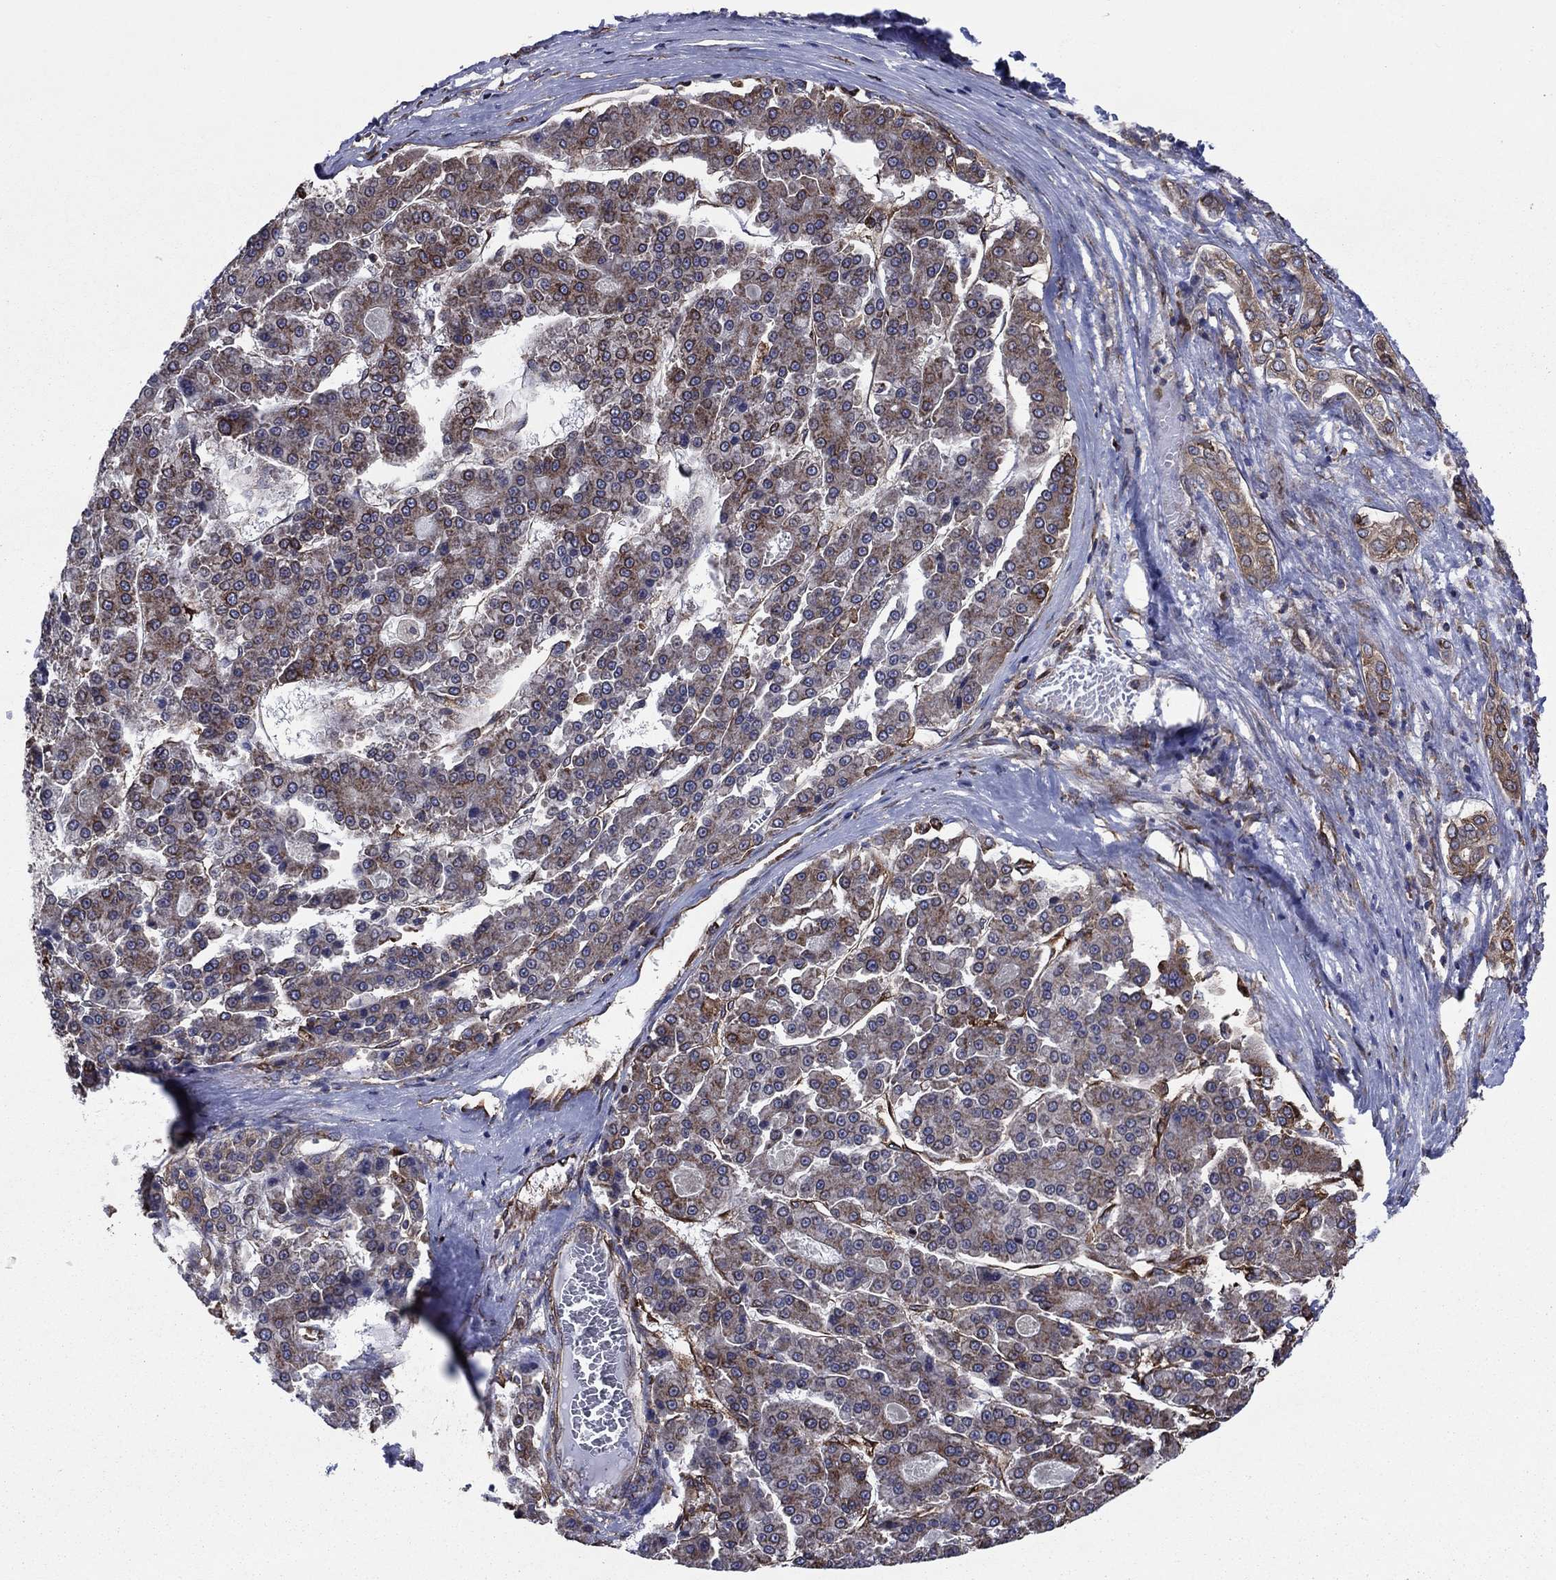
{"staining": {"intensity": "moderate", "quantity": "<25%", "location": "cytoplasmic/membranous"}, "tissue": "liver cancer", "cell_type": "Tumor cells", "image_type": "cancer", "snomed": [{"axis": "morphology", "description": "Carcinoma, Hepatocellular, NOS"}, {"axis": "topography", "description": "Liver"}], "caption": "Brown immunohistochemical staining in liver hepatocellular carcinoma demonstrates moderate cytoplasmic/membranous positivity in about <25% of tumor cells.", "gene": "YBX1", "patient": {"sex": "male", "age": 70}}